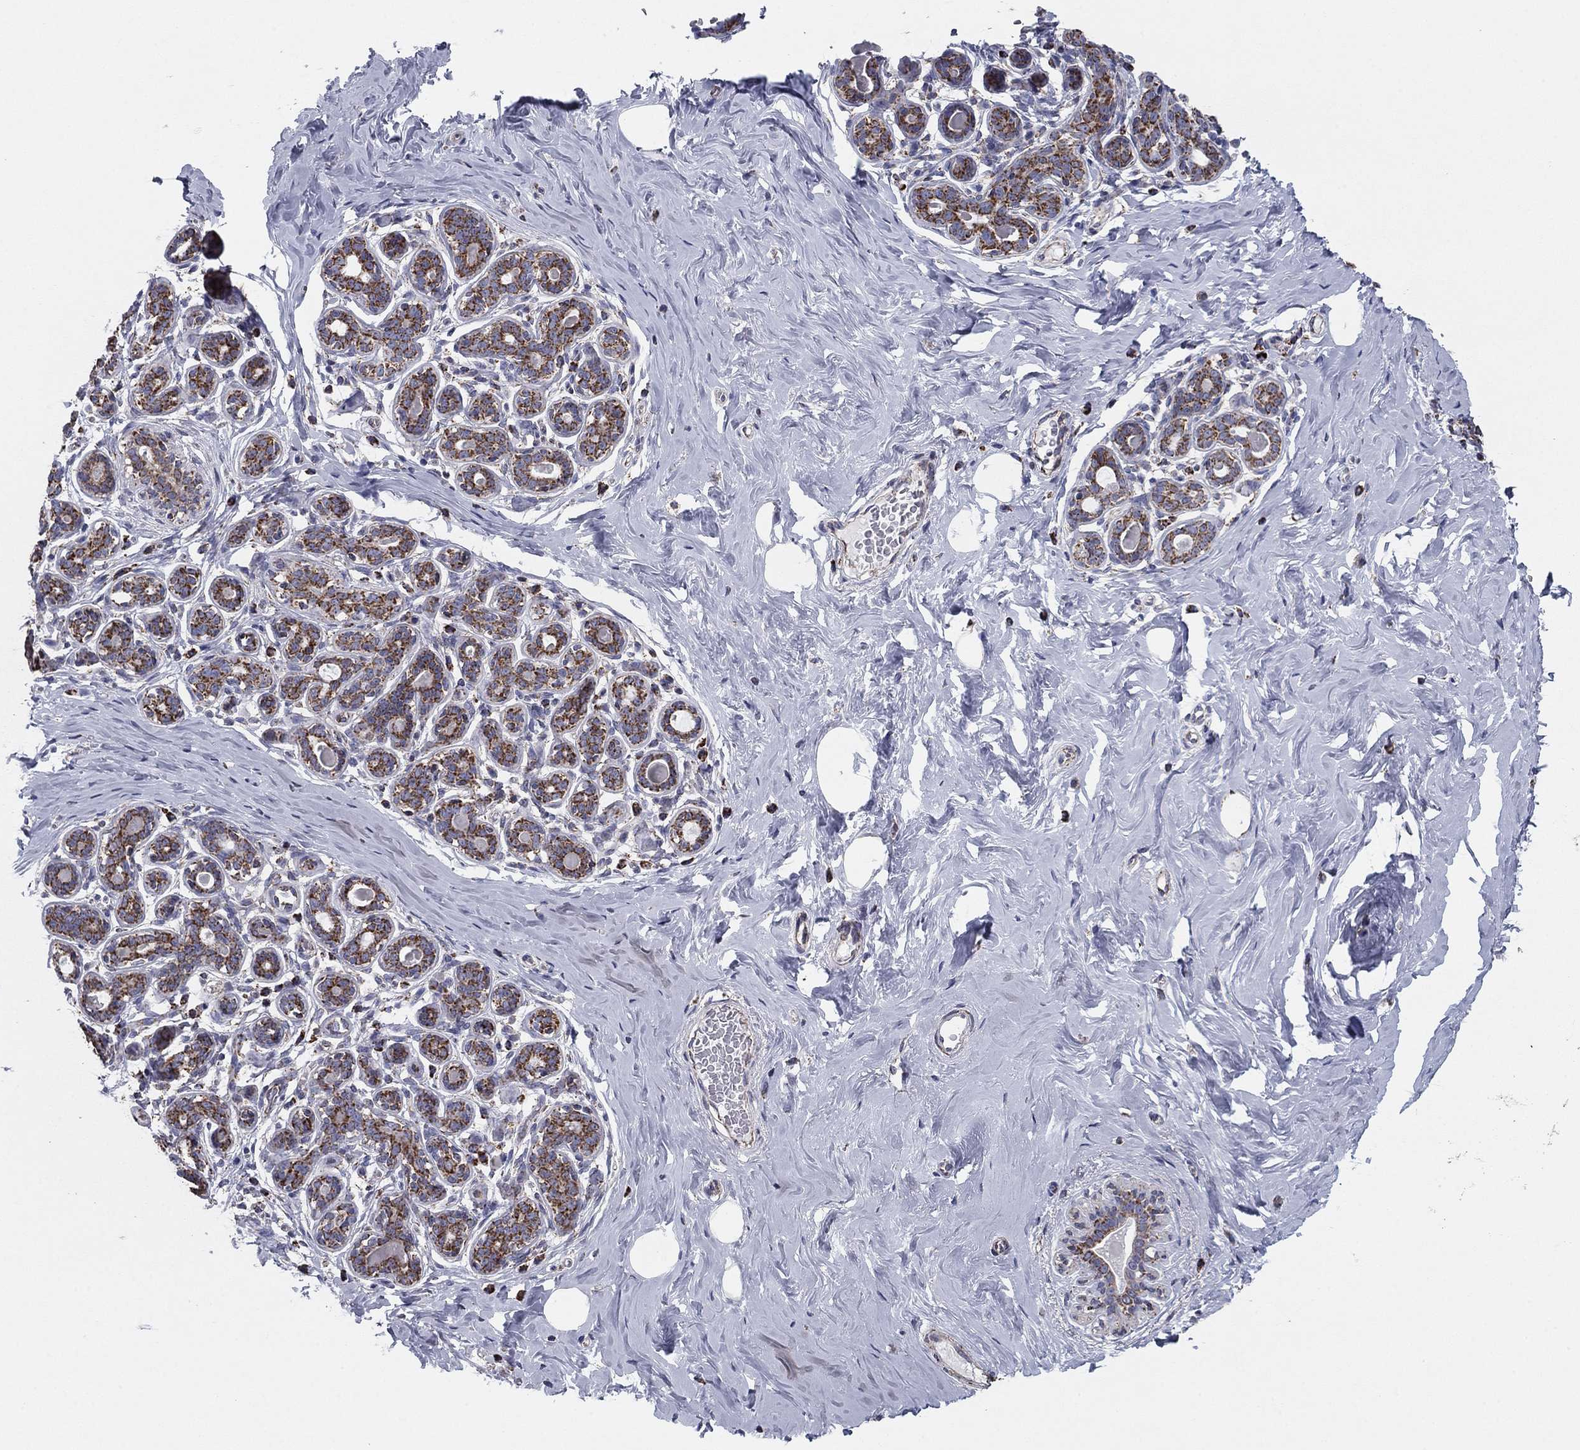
{"staining": {"intensity": "negative", "quantity": "none", "location": "none"}, "tissue": "breast", "cell_type": "Adipocytes", "image_type": "normal", "snomed": [{"axis": "morphology", "description": "Normal tissue, NOS"}, {"axis": "topography", "description": "Skin"}, {"axis": "topography", "description": "Breast"}], "caption": "IHC photomicrograph of unremarkable breast stained for a protein (brown), which demonstrates no staining in adipocytes.", "gene": "NDUFV1", "patient": {"sex": "female", "age": 43}}